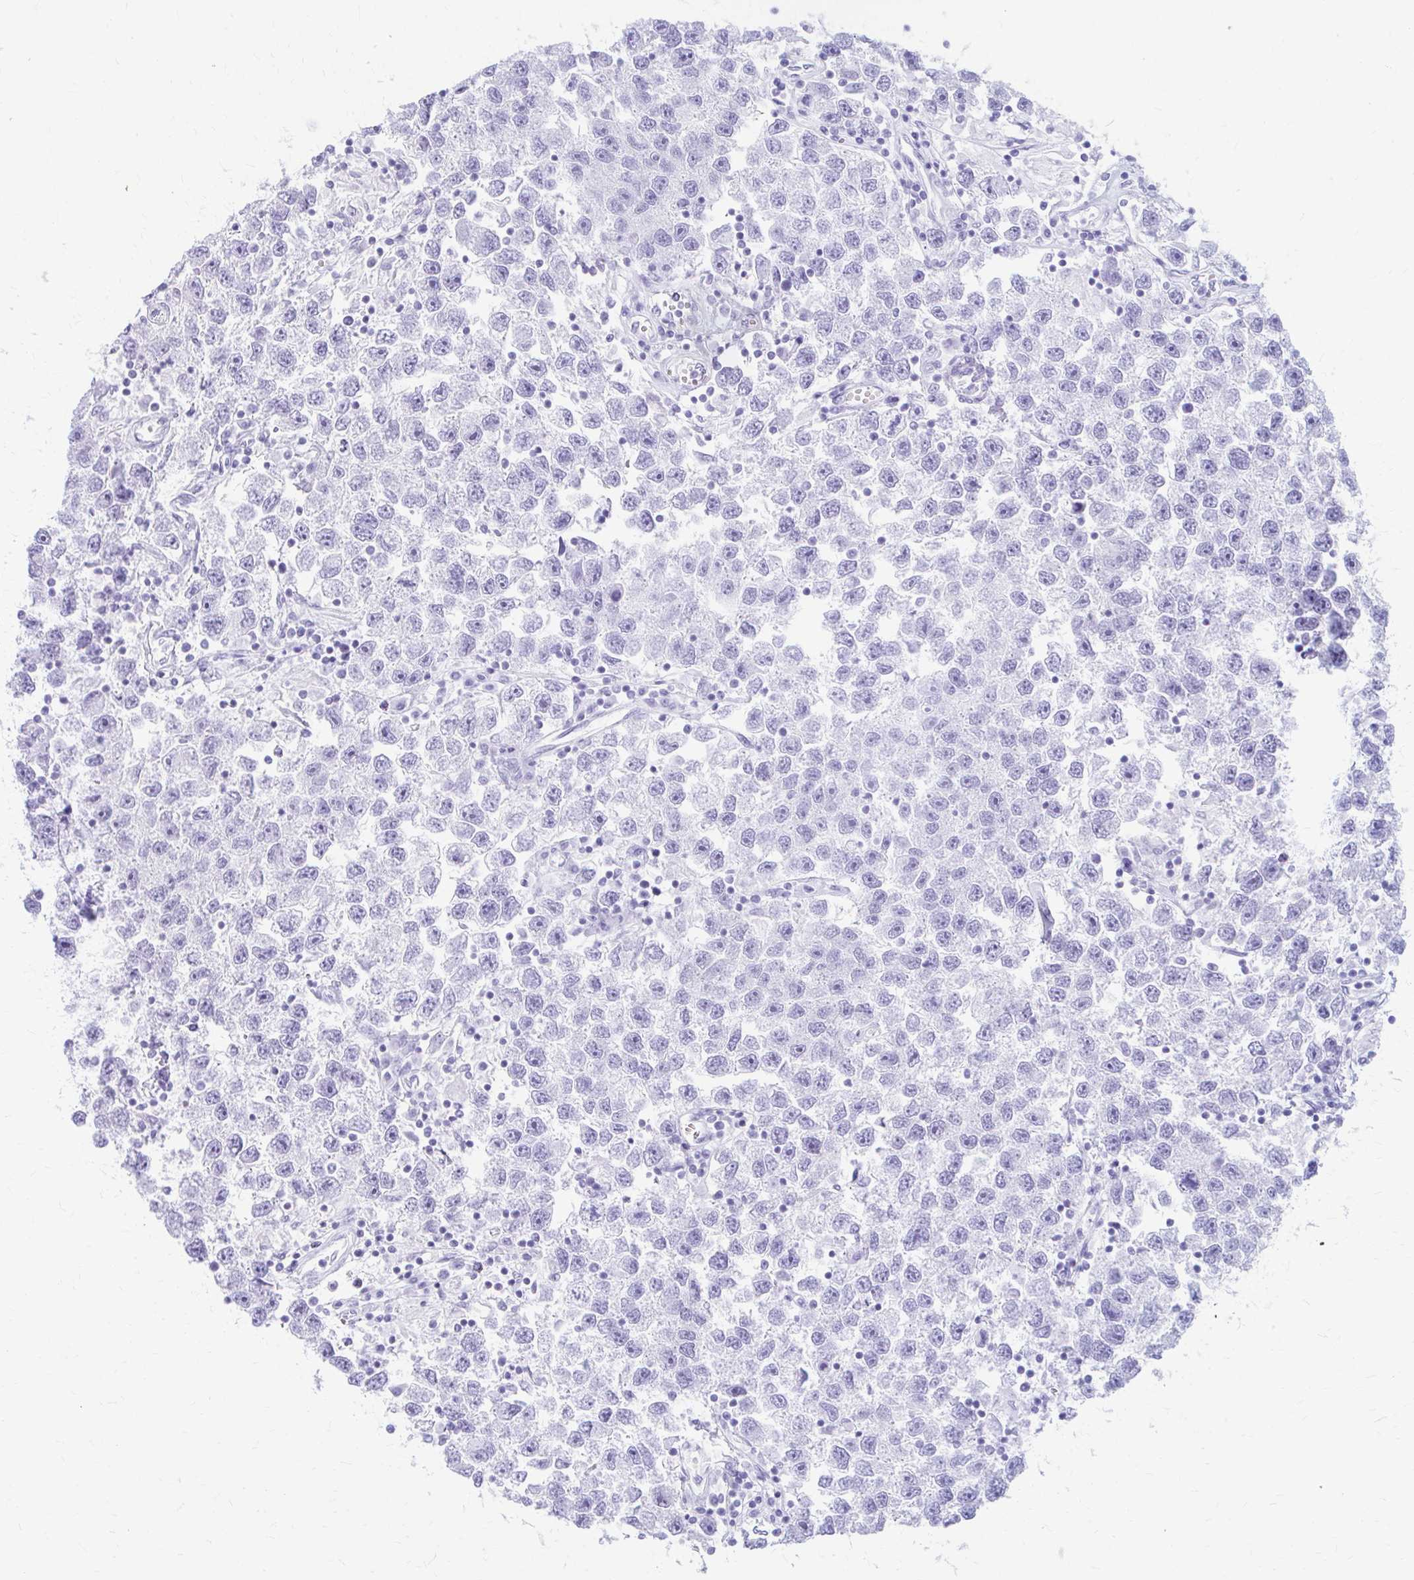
{"staining": {"intensity": "negative", "quantity": "none", "location": "none"}, "tissue": "testis cancer", "cell_type": "Tumor cells", "image_type": "cancer", "snomed": [{"axis": "morphology", "description": "Seminoma, NOS"}, {"axis": "topography", "description": "Testis"}], "caption": "This is an immunohistochemistry (IHC) histopathology image of human seminoma (testis). There is no positivity in tumor cells.", "gene": "RGS16", "patient": {"sex": "male", "age": 26}}